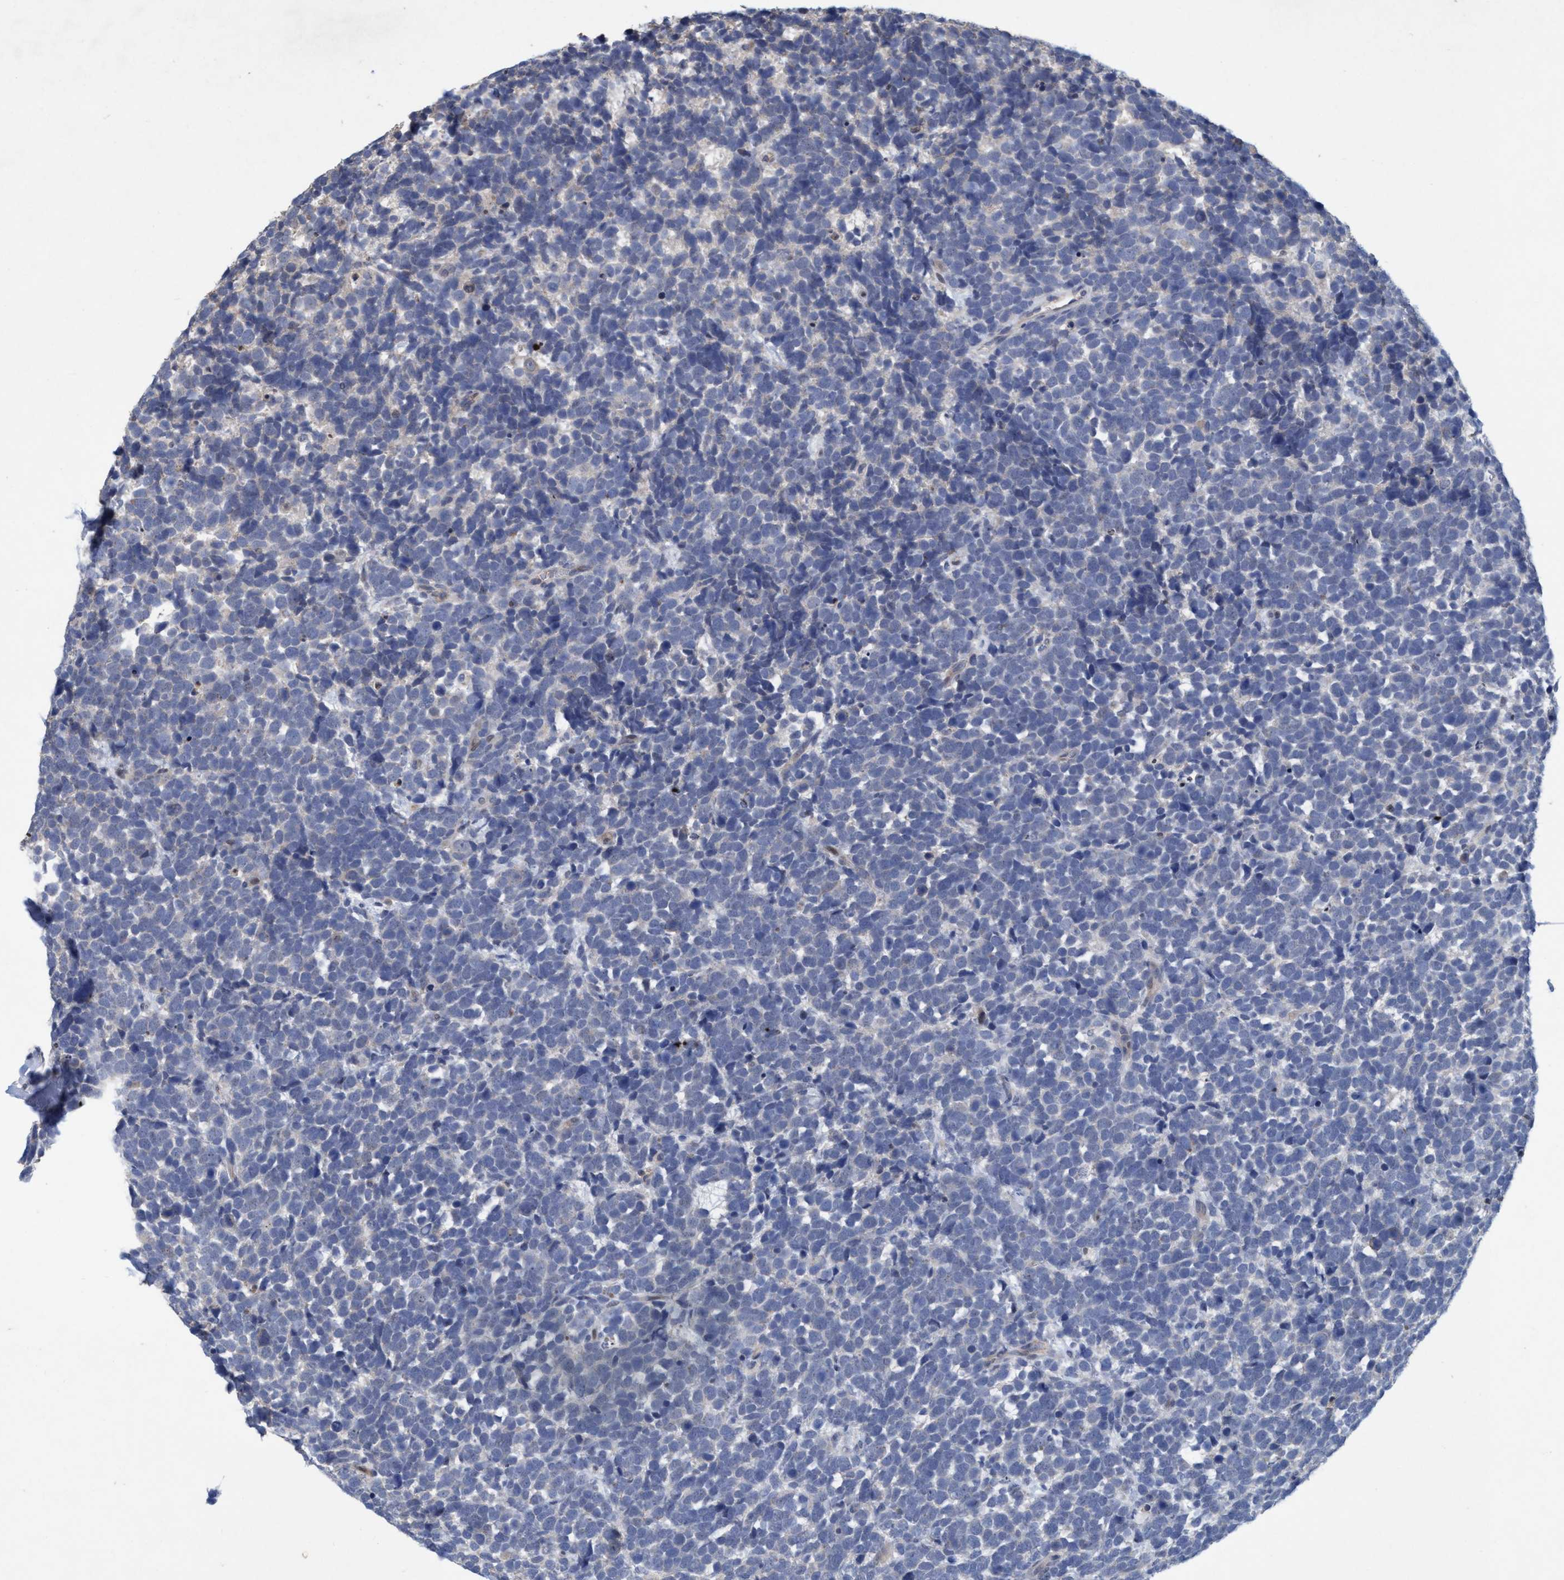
{"staining": {"intensity": "negative", "quantity": "none", "location": "none"}, "tissue": "urothelial cancer", "cell_type": "Tumor cells", "image_type": "cancer", "snomed": [{"axis": "morphology", "description": "Urothelial carcinoma, High grade"}, {"axis": "topography", "description": "Urinary bladder"}], "caption": "Human high-grade urothelial carcinoma stained for a protein using immunohistochemistry demonstrates no expression in tumor cells.", "gene": "ZNF677", "patient": {"sex": "female", "age": 82}}